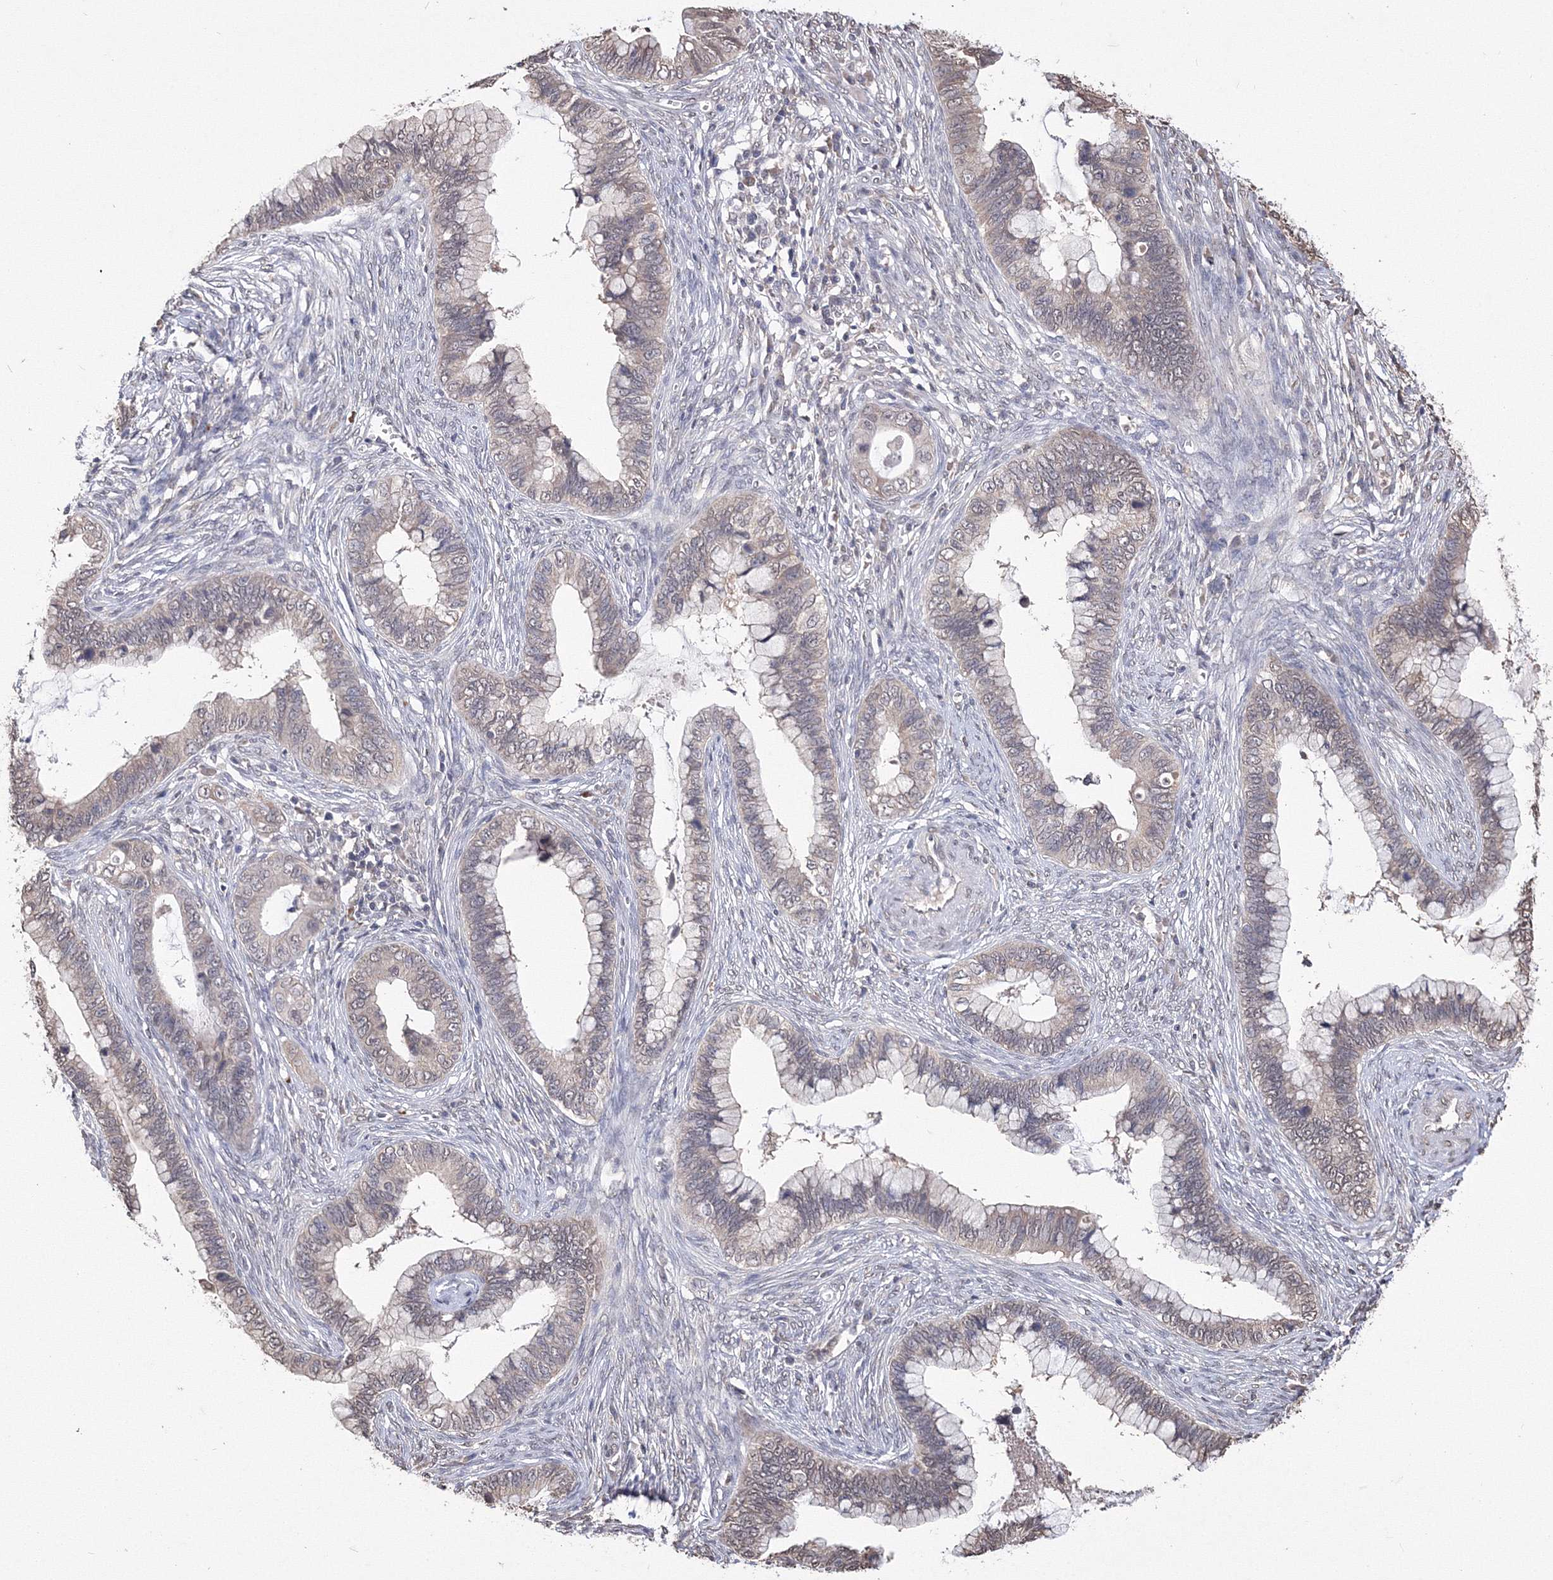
{"staining": {"intensity": "weak", "quantity": ">75%", "location": "cytoplasmic/membranous,nuclear"}, "tissue": "cervical cancer", "cell_type": "Tumor cells", "image_type": "cancer", "snomed": [{"axis": "morphology", "description": "Adenocarcinoma, NOS"}, {"axis": "topography", "description": "Cervix"}], "caption": "Cervical cancer tissue shows weak cytoplasmic/membranous and nuclear positivity in approximately >75% of tumor cells, visualized by immunohistochemistry.", "gene": "GPN1", "patient": {"sex": "female", "age": 44}}